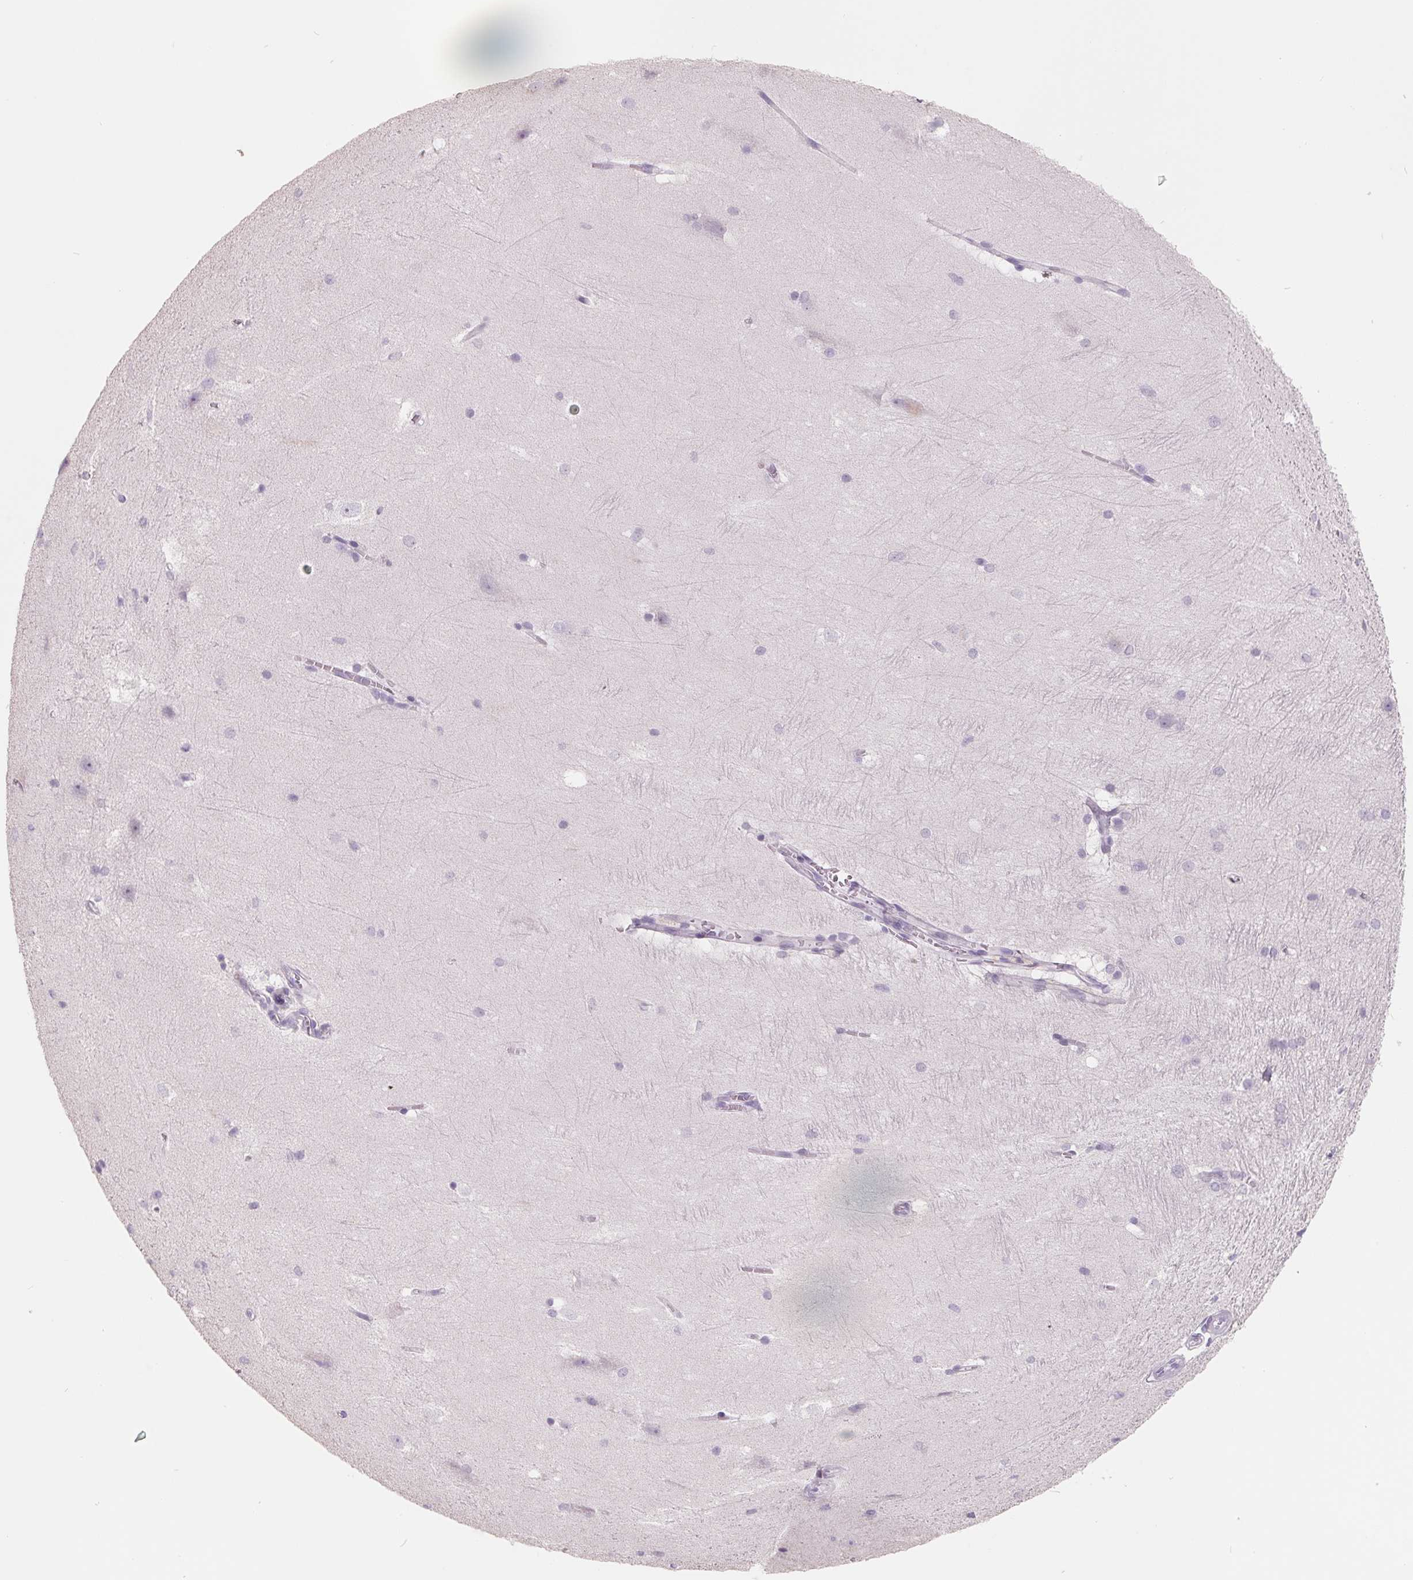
{"staining": {"intensity": "negative", "quantity": "none", "location": "none"}, "tissue": "hippocampus", "cell_type": "Glial cells", "image_type": "normal", "snomed": [{"axis": "morphology", "description": "Normal tissue, NOS"}, {"axis": "topography", "description": "Cerebral cortex"}, {"axis": "topography", "description": "Hippocampus"}], "caption": "DAB (3,3'-diaminobenzidine) immunohistochemical staining of benign hippocampus demonstrates no significant positivity in glial cells.", "gene": "FTCD", "patient": {"sex": "female", "age": 19}}